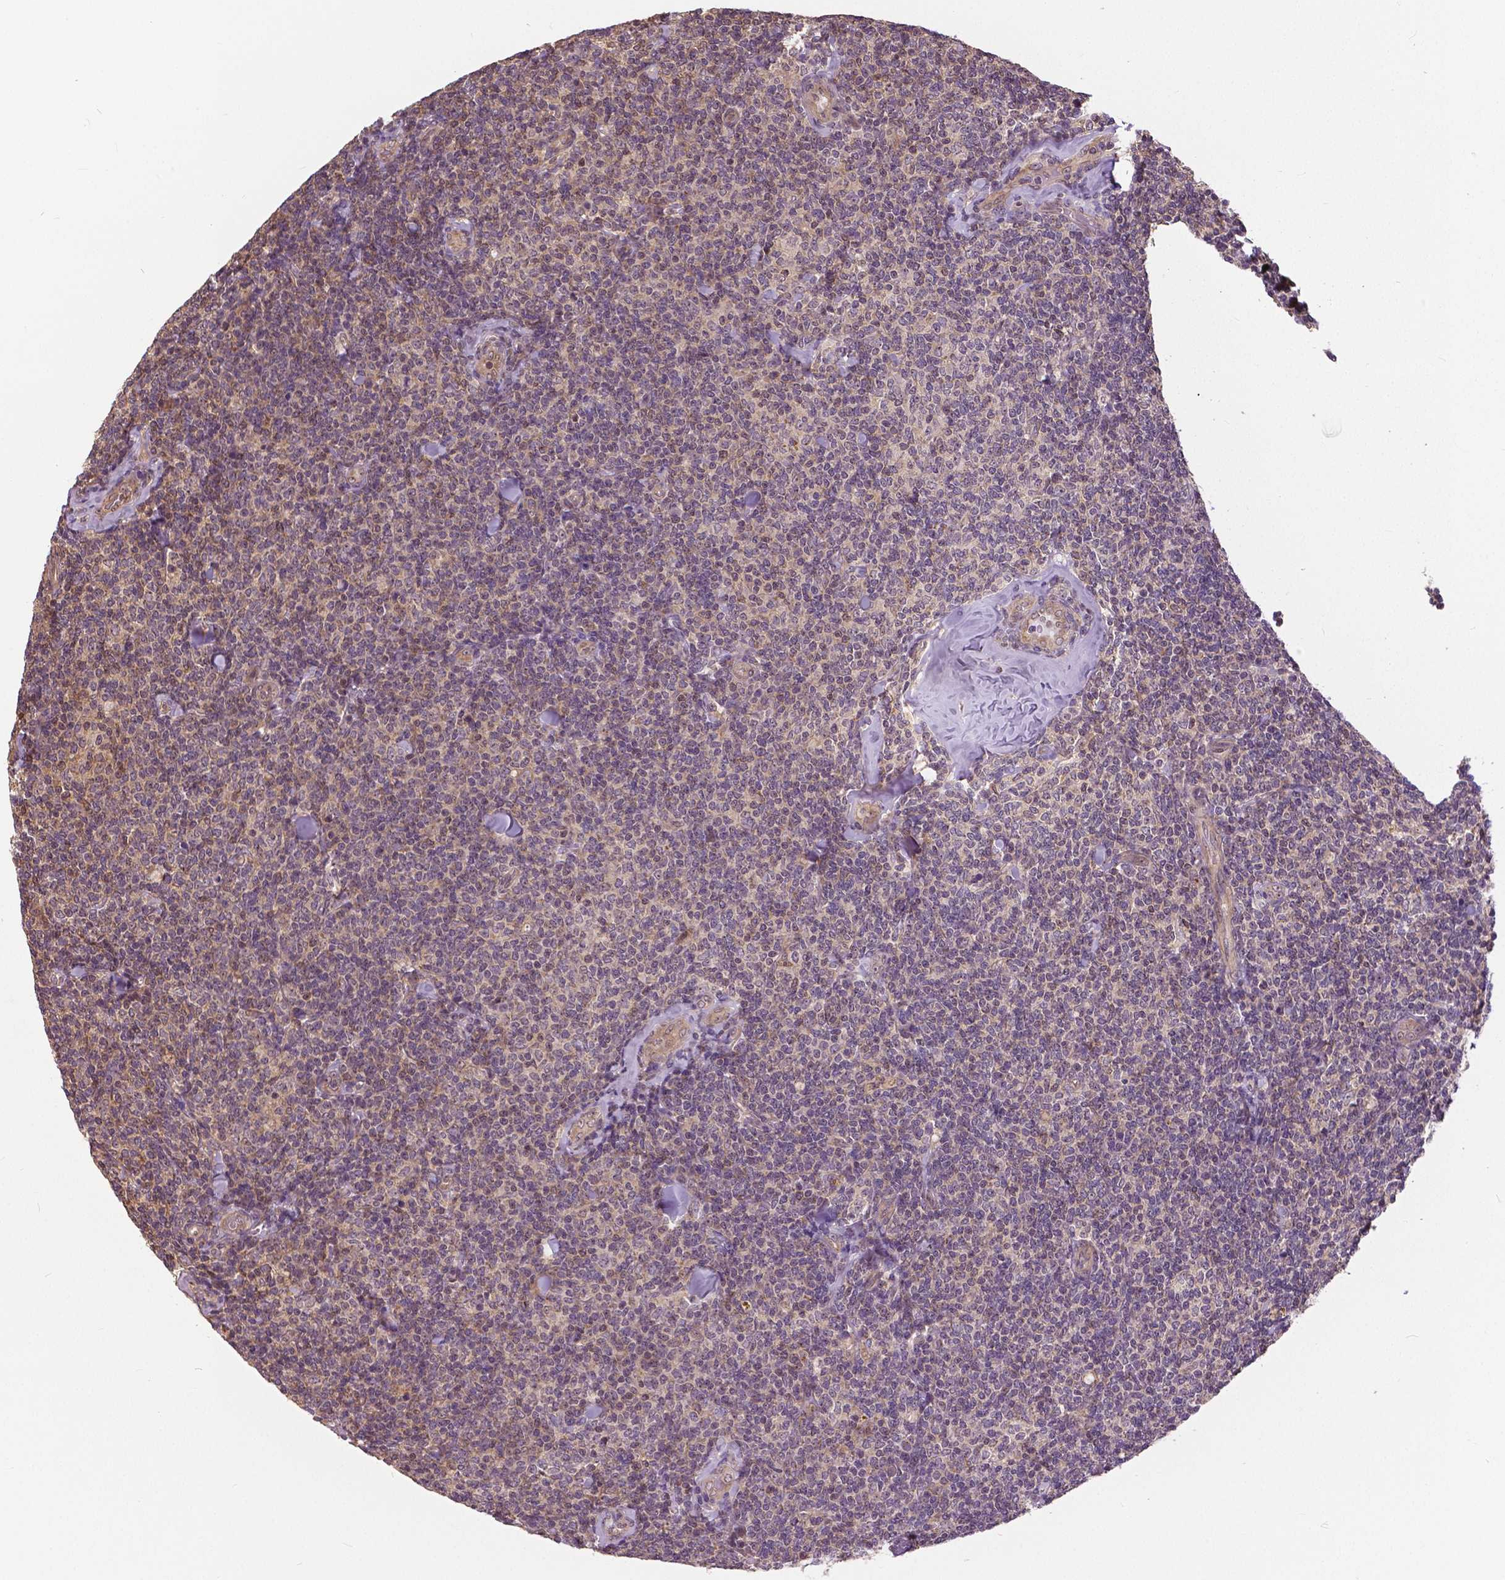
{"staining": {"intensity": "negative", "quantity": "none", "location": "none"}, "tissue": "lymphoma", "cell_type": "Tumor cells", "image_type": "cancer", "snomed": [{"axis": "morphology", "description": "Malignant lymphoma, non-Hodgkin's type, Low grade"}, {"axis": "topography", "description": "Lymph node"}], "caption": "Tumor cells are negative for brown protein staining in malignant lymphoma, non-Hodgkin's type (low-grade).", "gene": "ANXA13", "patient": {"sex": "female", "age": 56}}